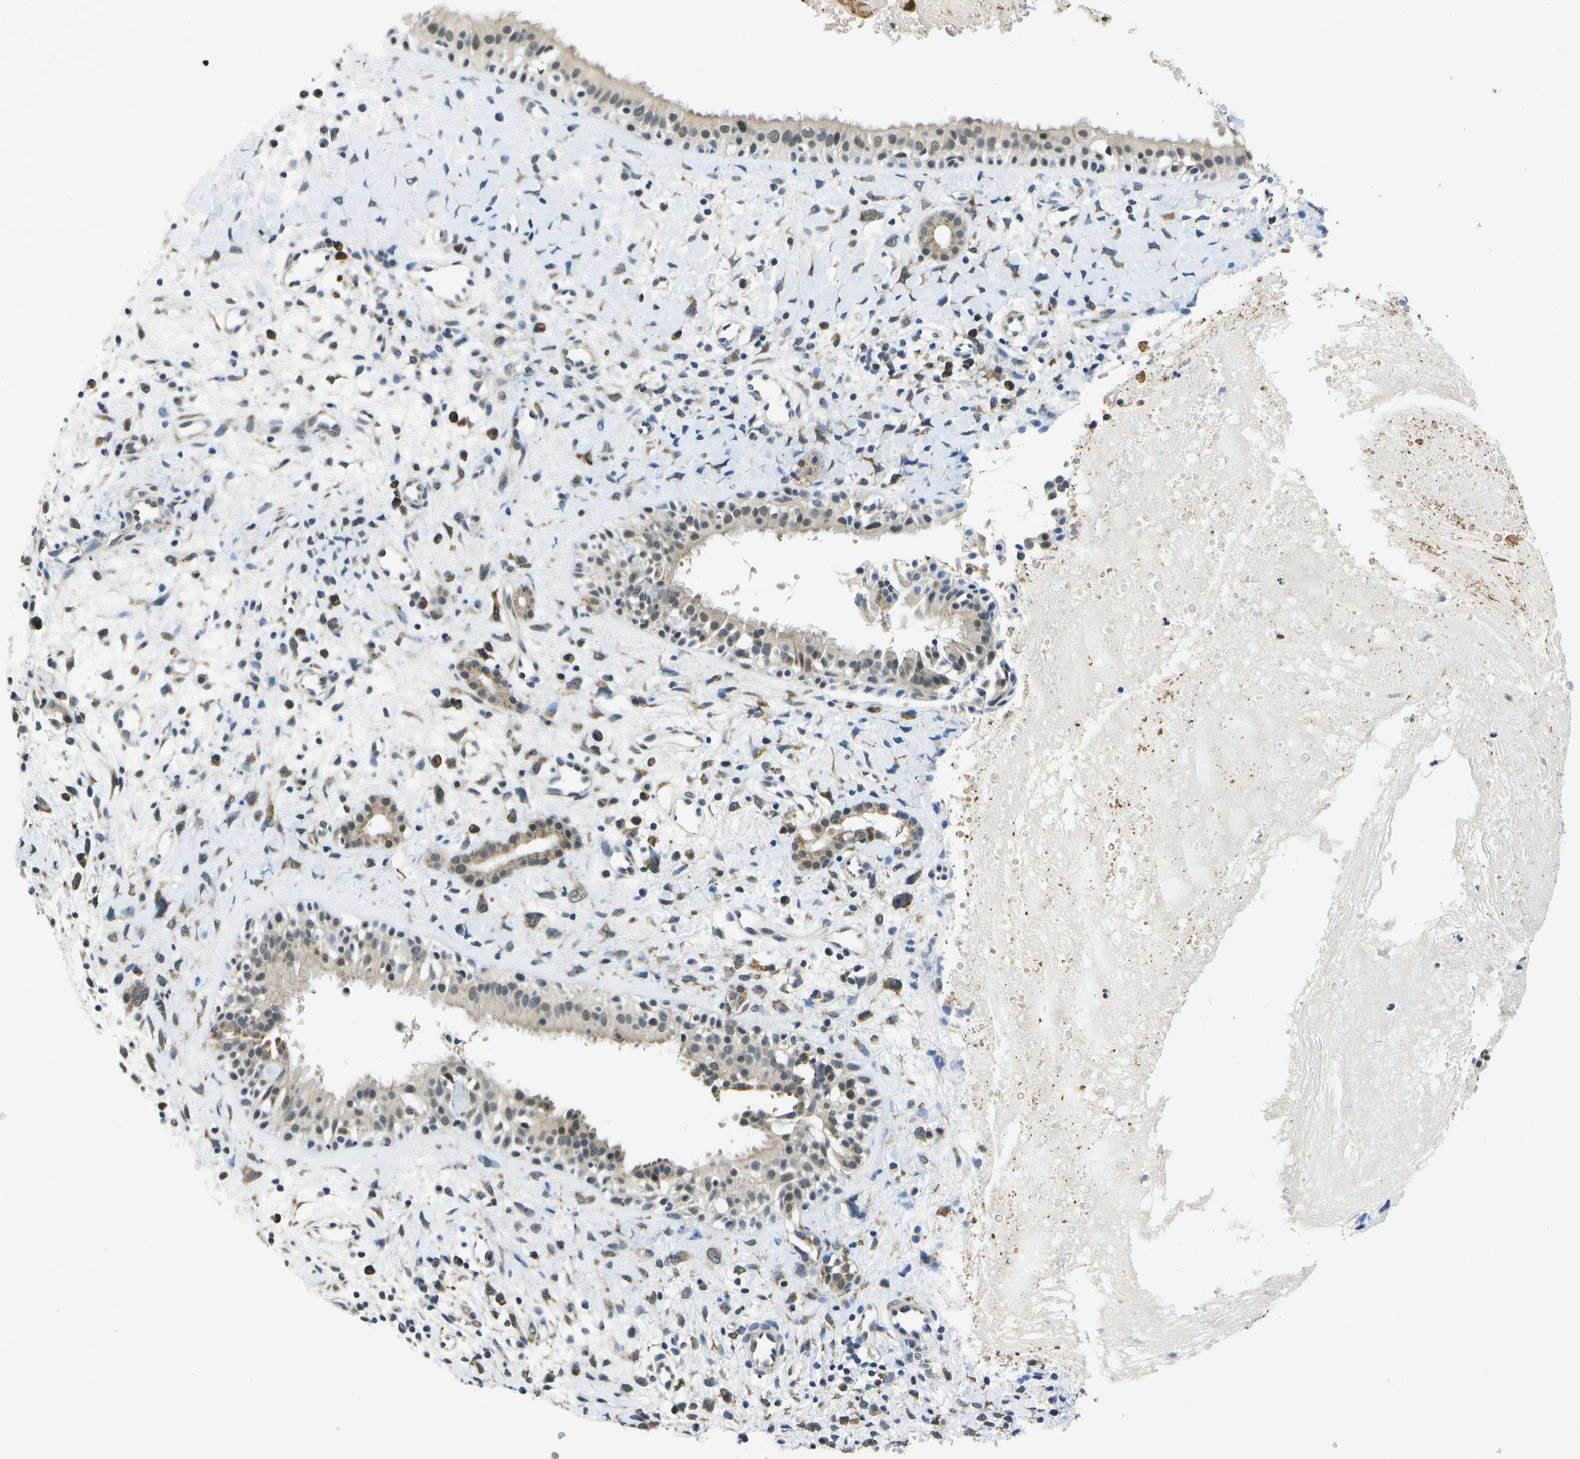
{"staining": {"intensity": "moderate", "quantity": "25%-75%", "location": "nuclear"}, "tissue": "nasopharynx", "cell_type": "Respiratory epithelial cells", "image_type": "normal", "snomed": [{"axis": "morphology", "description": "Normal tissue, NOS"}, {"axis": "topography", "description": "Nasopharynx"}], "caption": "High-power microscopy captured an IHC histopathology image of unremarkable nasopharynx, revealing moderate nuclear staining in about 25%-75% of respiratory epithelial cells. (Brightfield microscopy of DAB IHC at high magnification).", "gene": "DSE", "patient": {"sex": "male", "age": 22}}